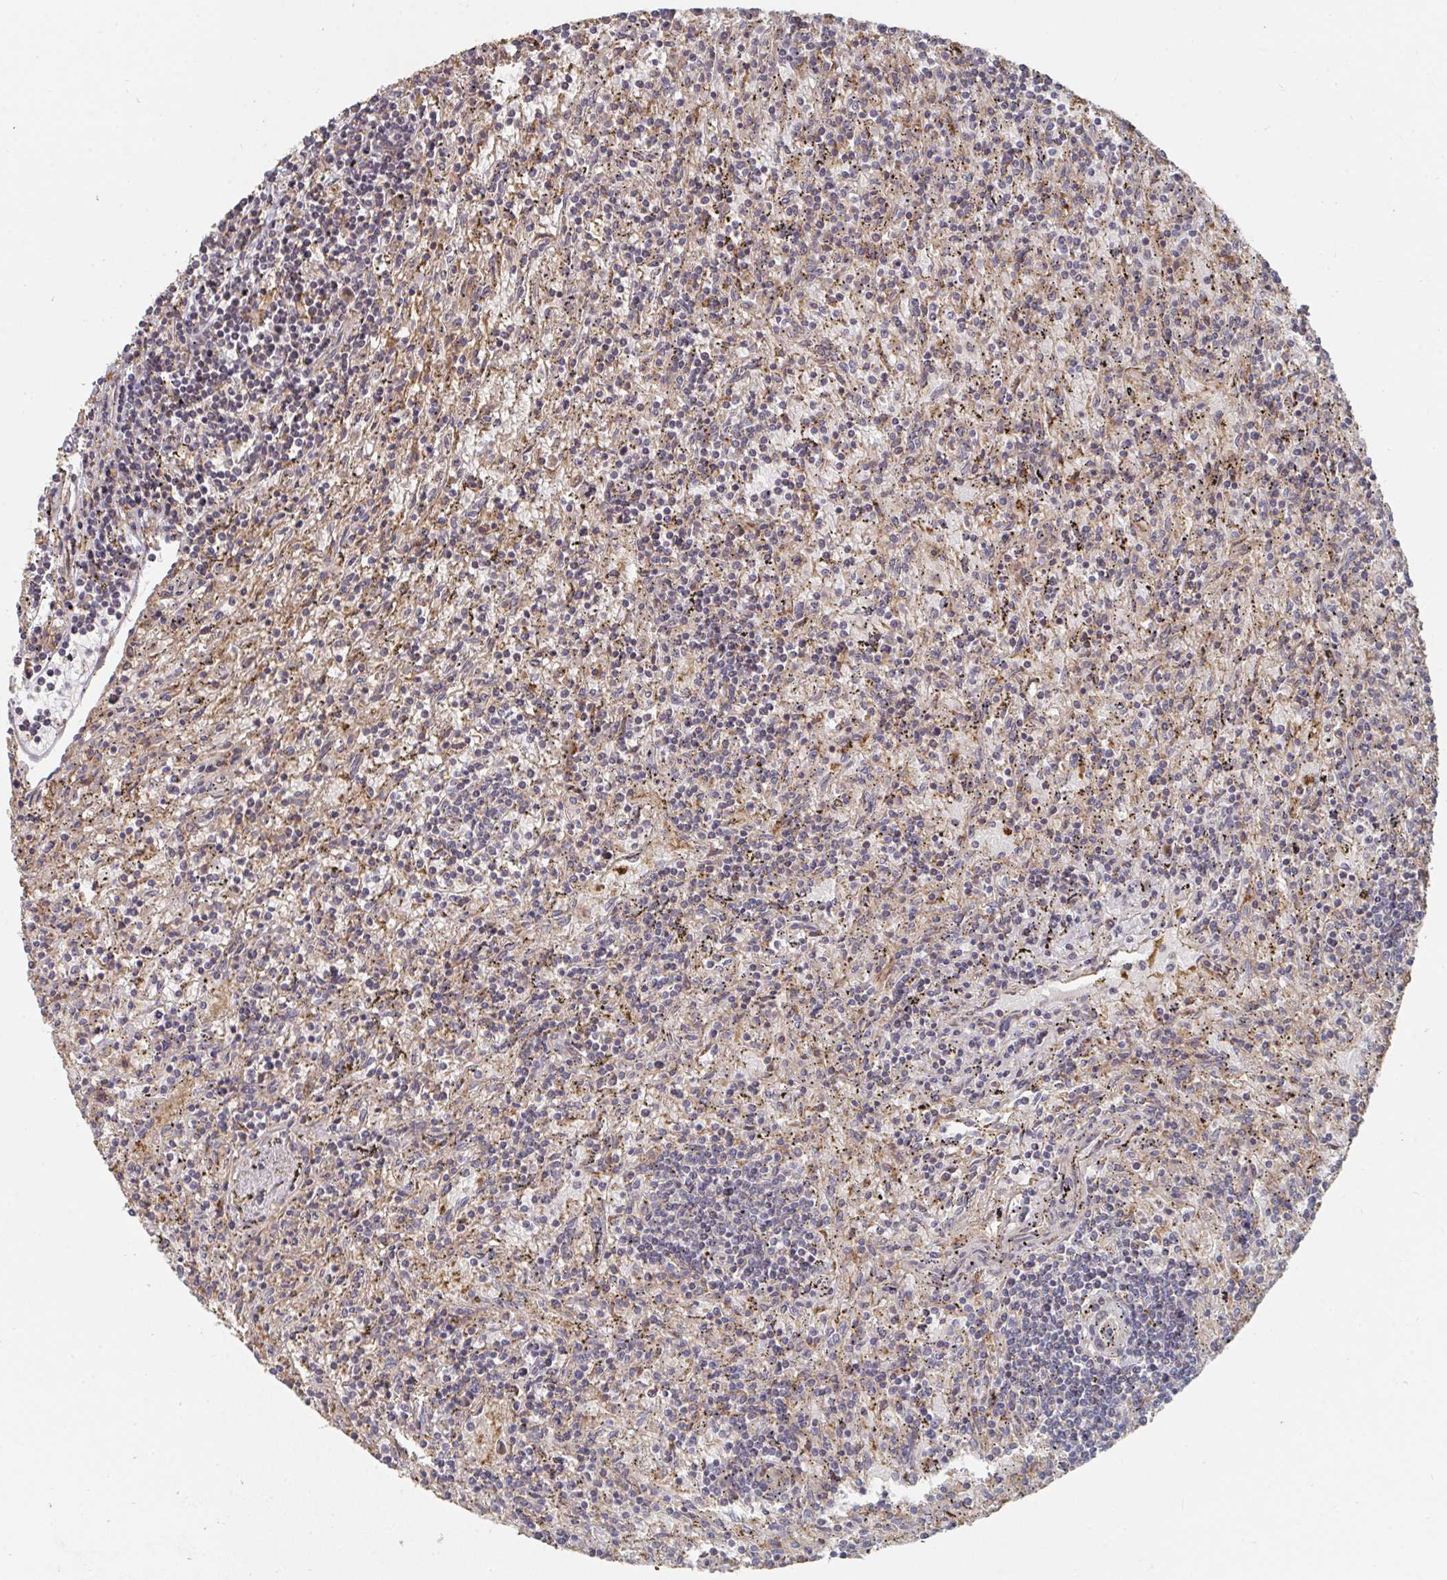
{"staining": {"intensity": "negative", "quantity": "none", "location": "none"}, "tissue": "lymphoma", "cell_type": "Tumor cells", "image_type": "cancer", "snomed": [{"axis": "morphology", "description": "Malignant lymphoma, non-Hodgkin's type, Low grade"}, {"axis": "topography", "description": "Spleen"}], "caption": "Tumor cells show no significant staining in low-grade malignant lymphoma, non-Hodgkin's type.", "gene": "PTEN", "patient": {"sex": "male", "age": 76}}